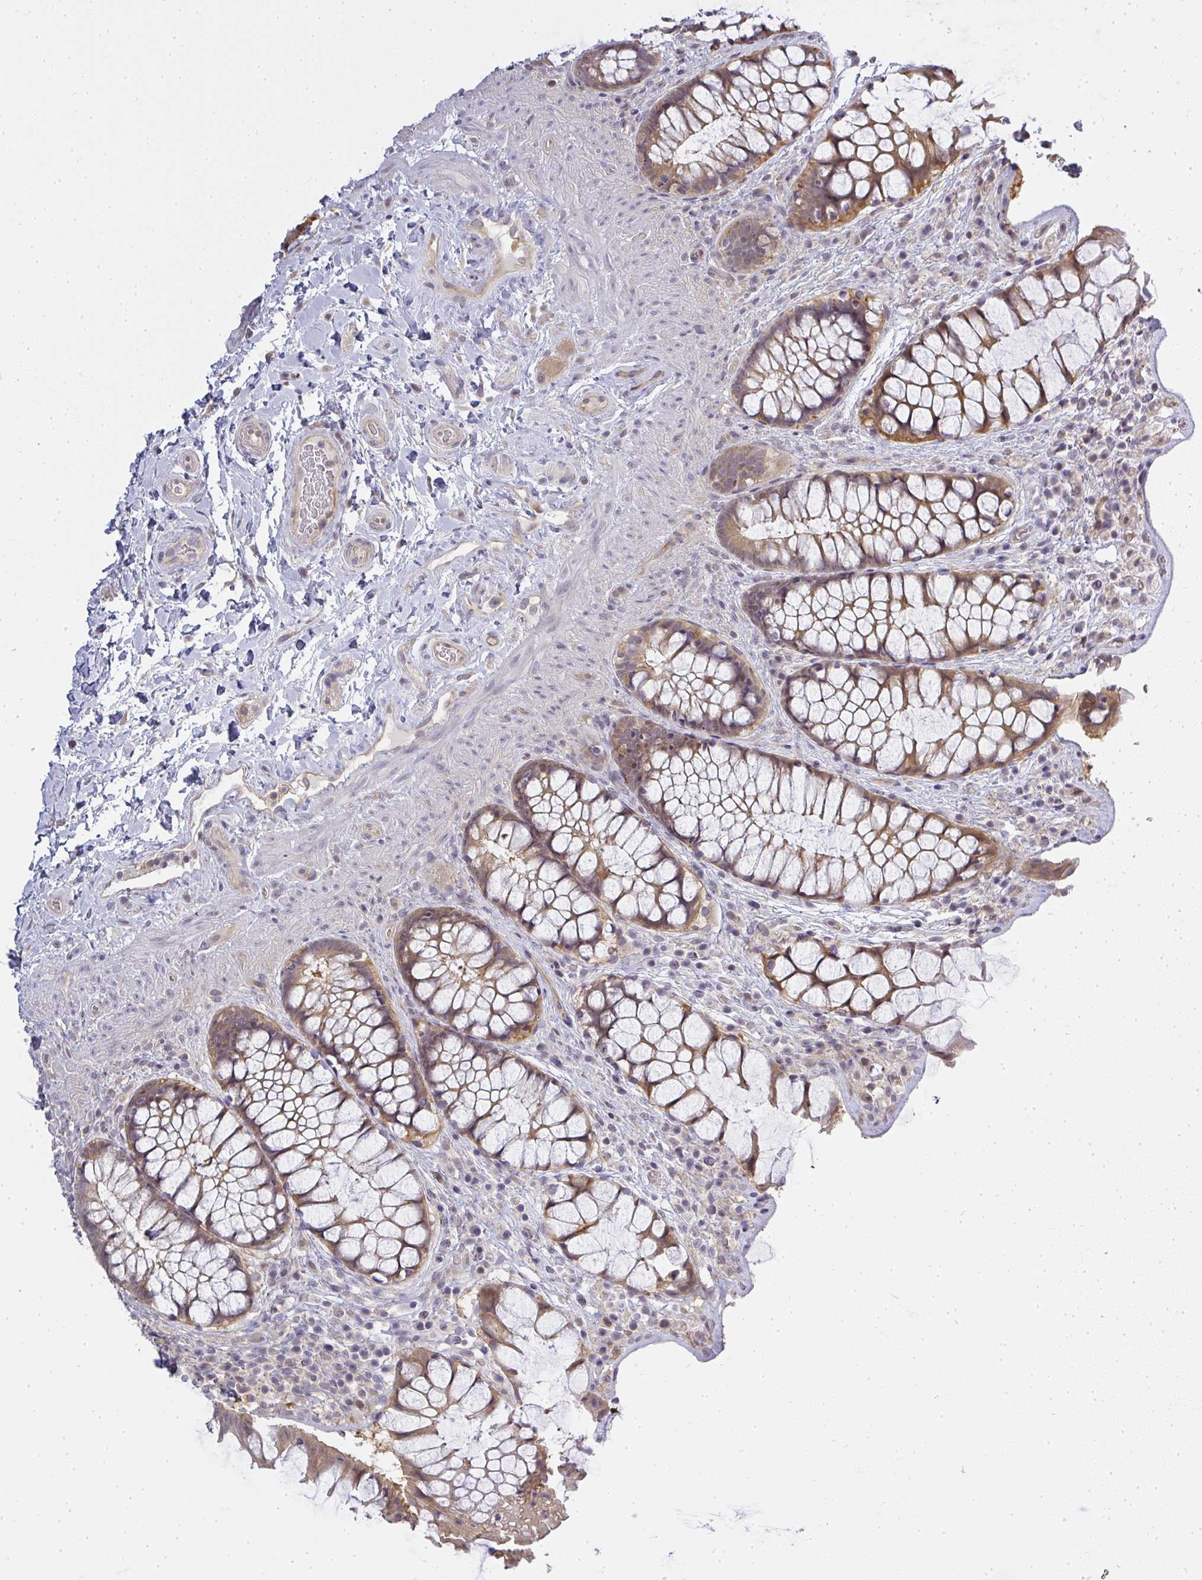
{"staining": {"intensity": "moderate", "quantity": ">75%", "location": "cytoplasmic/membranous"}, "tissue": "rectum", "cell_type": "Glandular cells", "image_type": "normal", "snomed": [{"axis": "morphology", "description": "Normal tissue, NOS"}, {"axis": "topography", "description": "Rectum"}], "caption": "This photomicrograph reveals immunohistochemistry staining of normal rectum, with medium moderate cytoplasmic/membranous positivity in approximately >75% of glandular cells.", "gene": "GSDMB", "patient": {"sex": "female", "age": 58}}